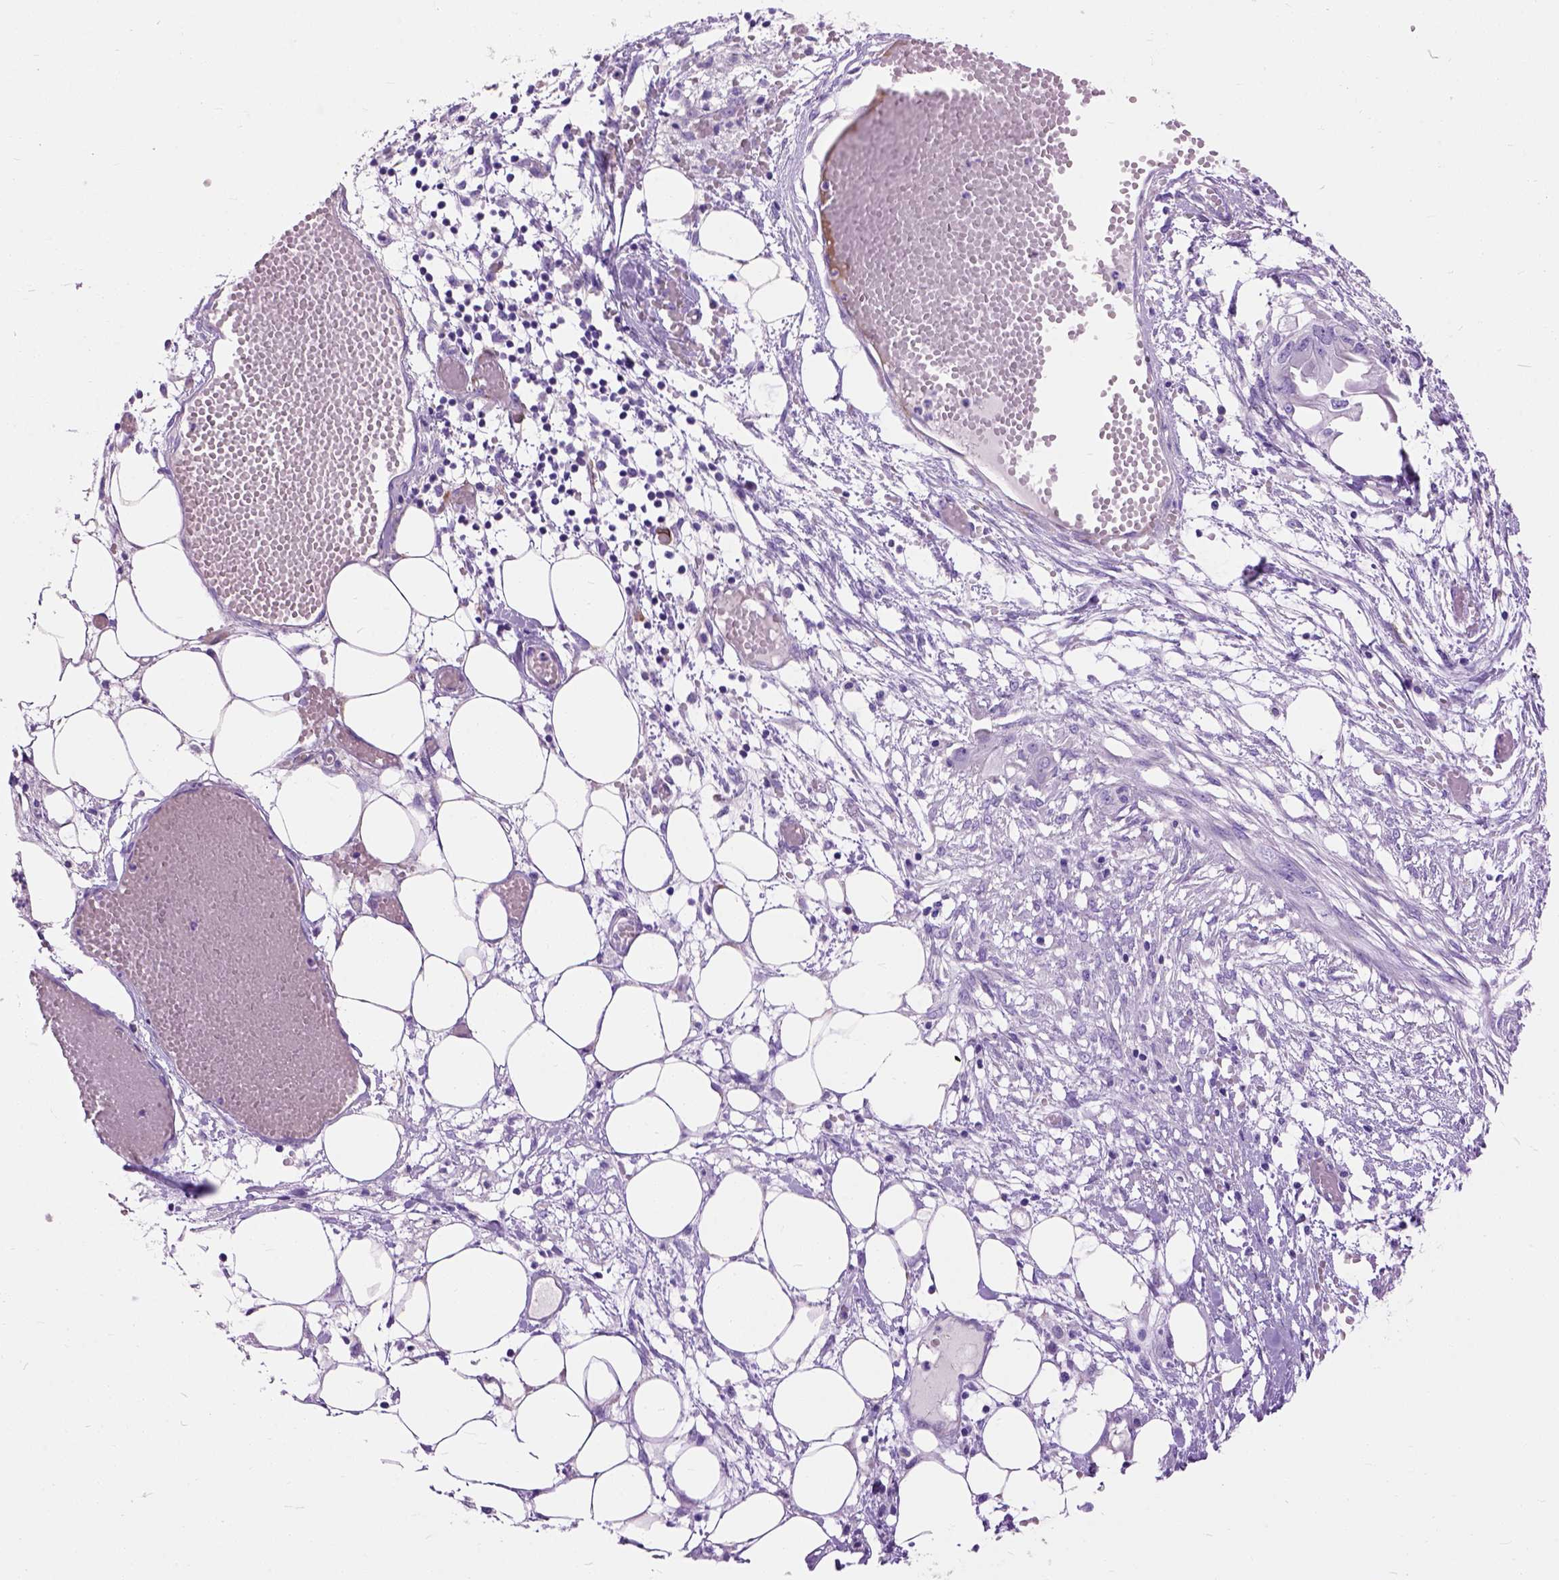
{"staining": {"intensity": "negative", "quantity": "none", "location": "none"}, "tissue": "endometrial cancer", "cell_type": "Tumor cells", "image_type": "cancer", "snomed": [{"axis": "morphology", "description": "Adenocarcinoma, NOS"}, {"axis": "morphology", "description": "Adenocarcinoma, metastatic, NOS"}, {"axis": "topography", "description": "Adipose tissue"}, {"axis": "topography", "description": "Endometrium"}], "caption": "Immunohistochemistry histopathology image of neoplastic tissue: human metastatic adenocarcinoma (endometrial) stained with DAB (3,3'-diaminobenzidine) shows no significant protein expression in tumor cells.", "gene": "MAPT", "patient": {"sex": "female", "age": 67}}